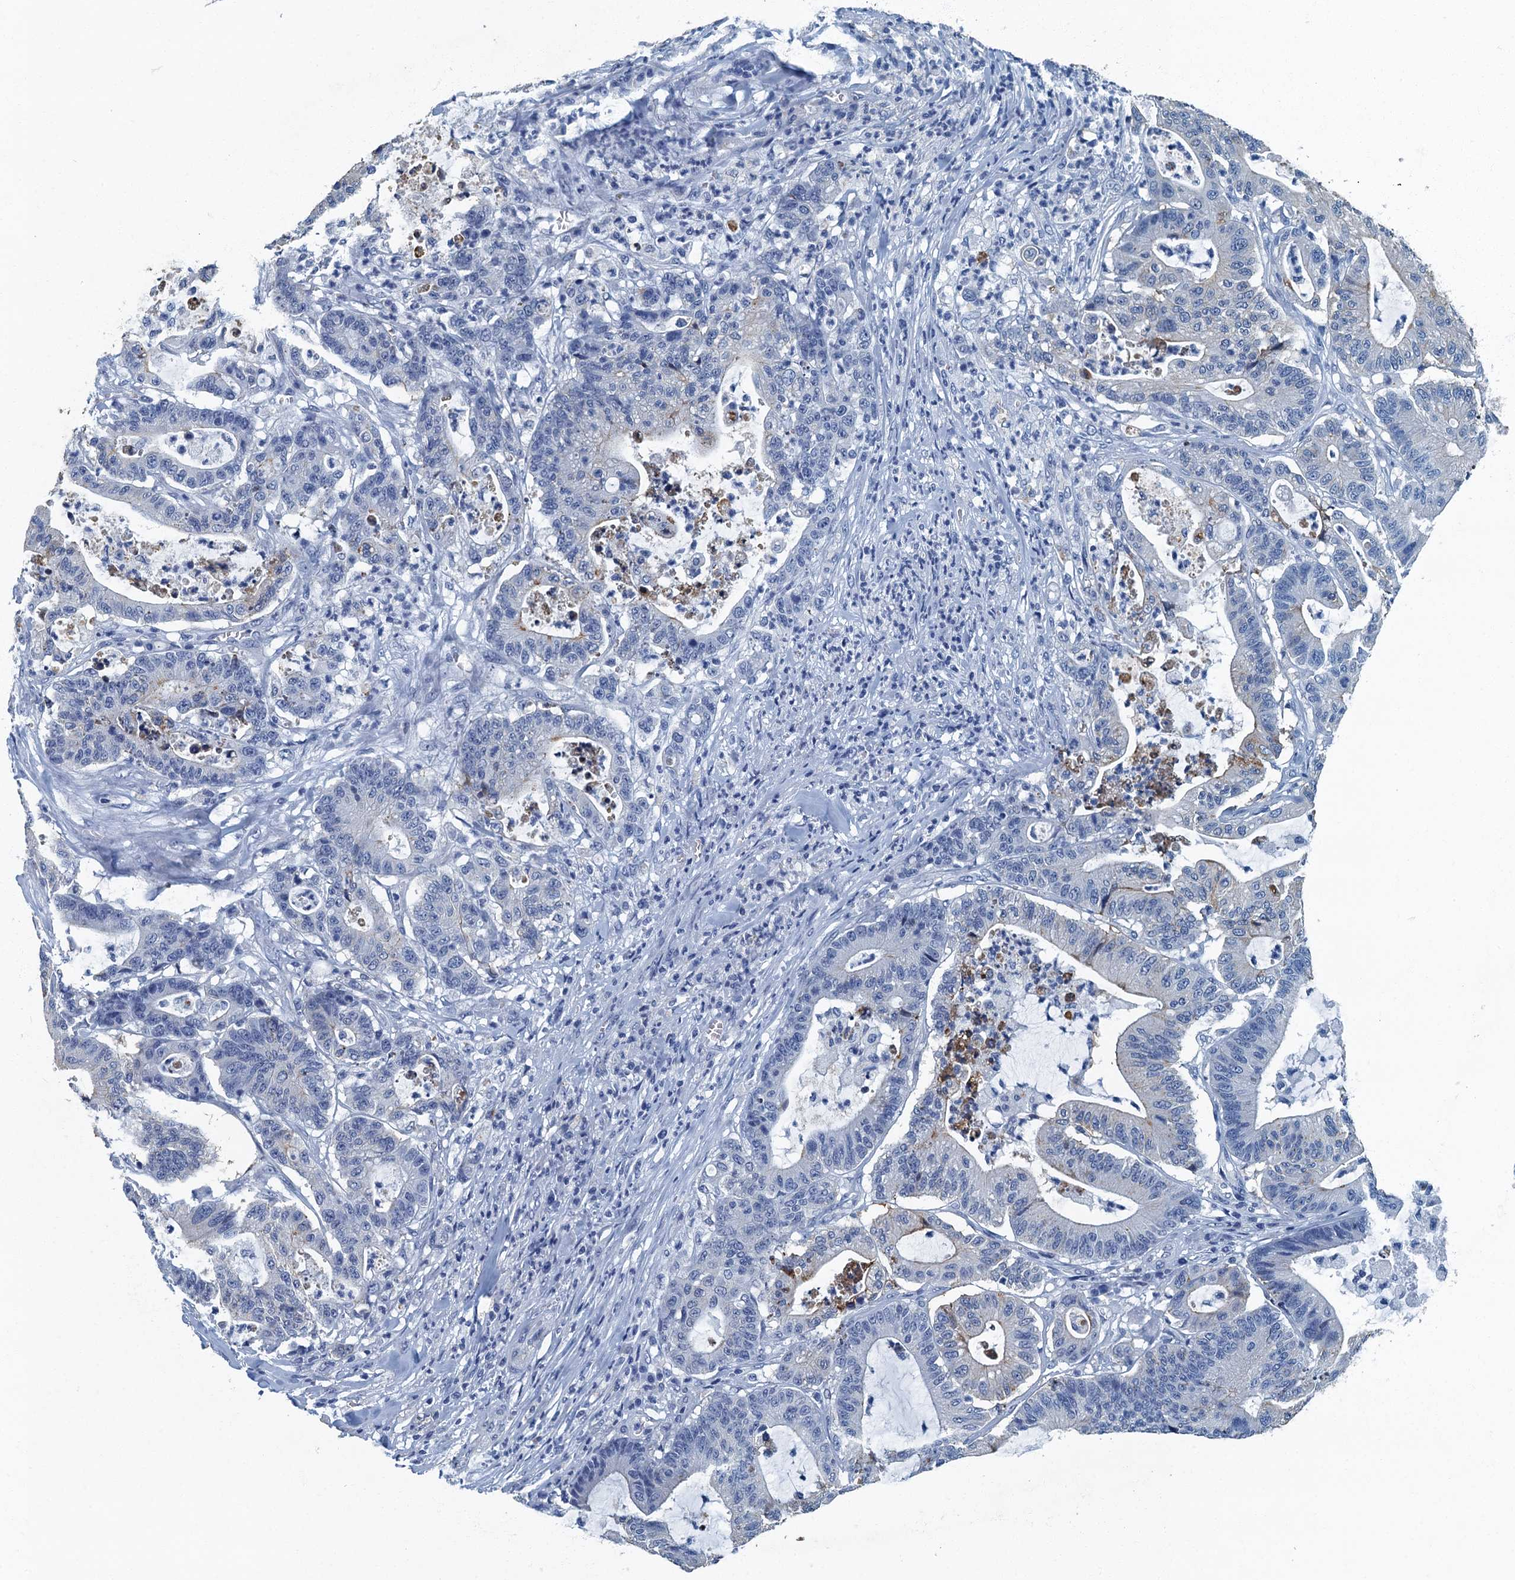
{"staining": {"intensity": "weak", "quantity": "<25%", "location": "cytoplasmic/membranous"}, "tissue": "colorectal cancer", "cell_type": "Tumor cells", "image_type": "cancer", "snomed": [{"axis": "morphology", "description": "Adenocarcinoma, NOS"}, {"axis": "topography", "description": "Colon"}], "caption": "Colorectal cancer (adenocarcinoma) was stained to show a protein in brown. There is no significant expression in tumor cells.", "gene": "GADL1", "patient": {"sex": "female", "age": 84}}